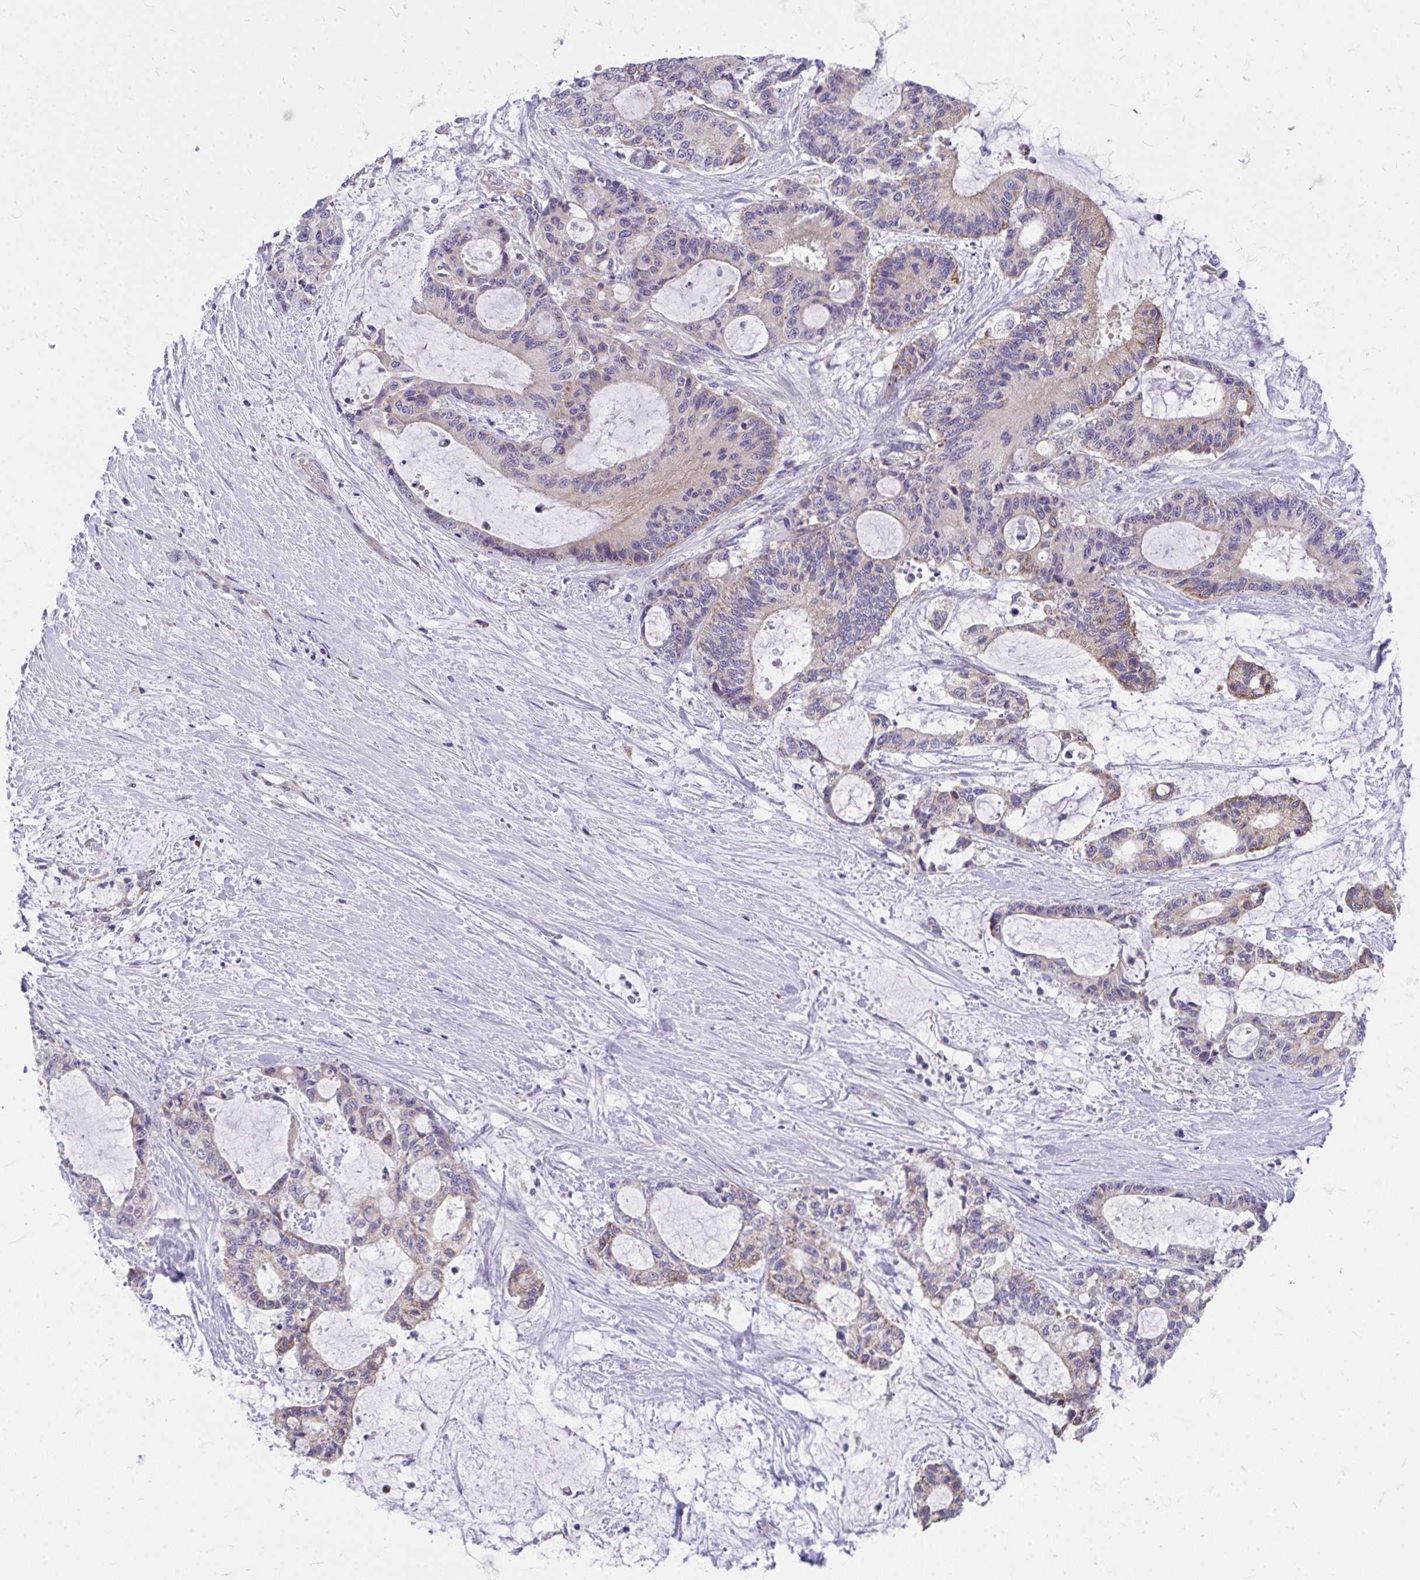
{"staining": {"intensity": "moderate", "quantity": "25%-75%", "location": "cytoplasmic/membranous"}, "tissue": "liver cancer", "cell_type": "Tumor cells", "image_type": "cancer", "snomed": [{"axis": "morphology", "description": "Normal tissue, NOS"}, {"axis": "morphology", "description": "Cholangiocarcinoma"}, {"axis": "topography", "description": "Liver"}, {"axis": "topography", "description": "Peripheral nerve tissue"}], "caption": "About 25%-75% of tumor cells in liver cancer (cholangiocarcinoma) show moderate cytoplasmic/membranous protein expression as visualized by brown immunohistochemical staining.", "gene": "FHIP1B", "patient": {"sex": "female", "age": 73}}